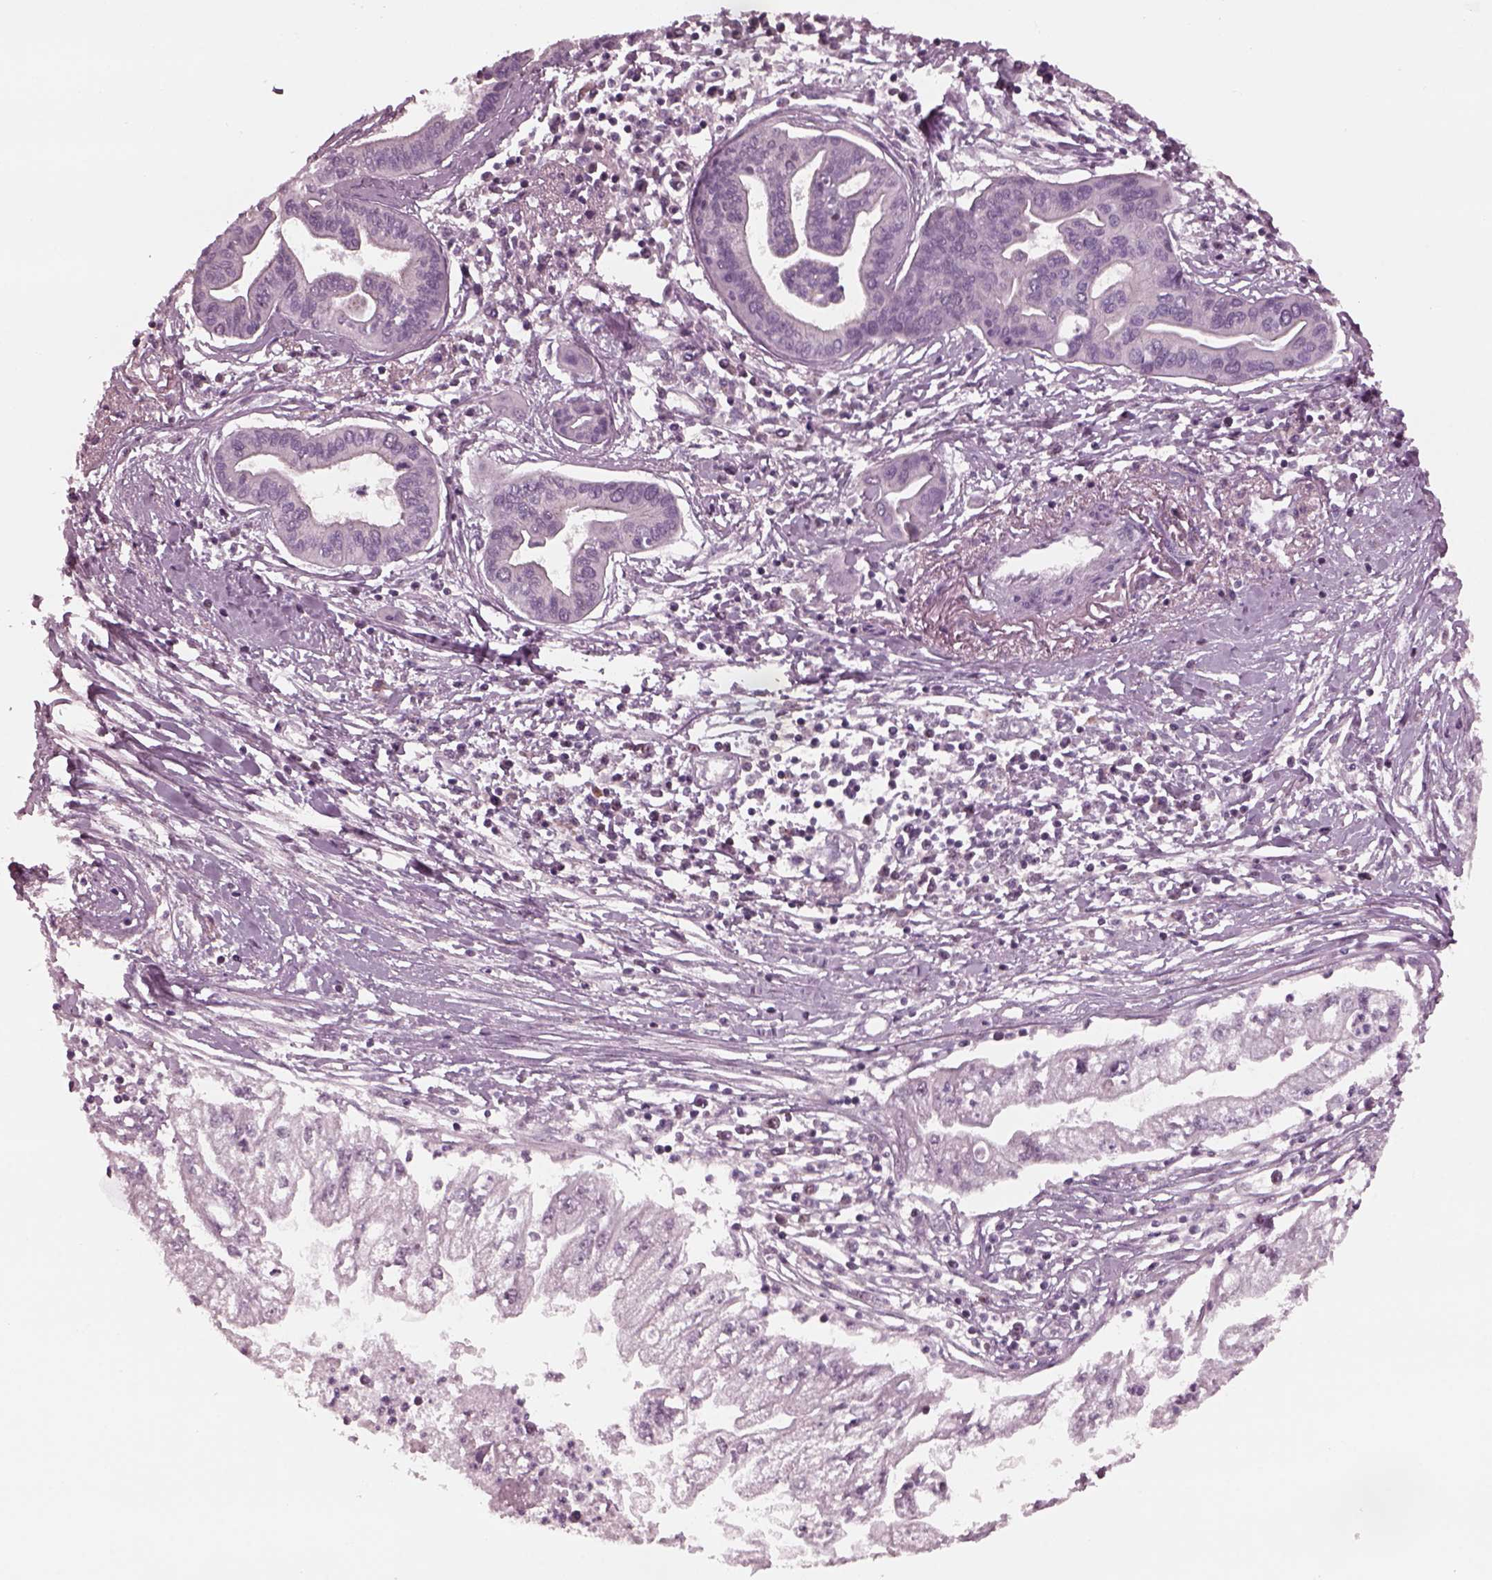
{"staining": {"intensity": "negative", "quantity": "none", "location": "none"}, "tissue": "pancreatic cancer", "cell_type": "Tumor cells", "image_type": "cancer", "snomed": [{"axis": "morphology", "description": "Adenocarcinoma, NOS"}, {"axis": "topography", "description": "Pancreas"}], "caption": "This is an immunohistochemistry photomicrograph of human pancreatic adenocarcinoma. There is no staining in tumor cells.", "gene": "SAXO1", "patient": {"sex": "male", "age": 70}}